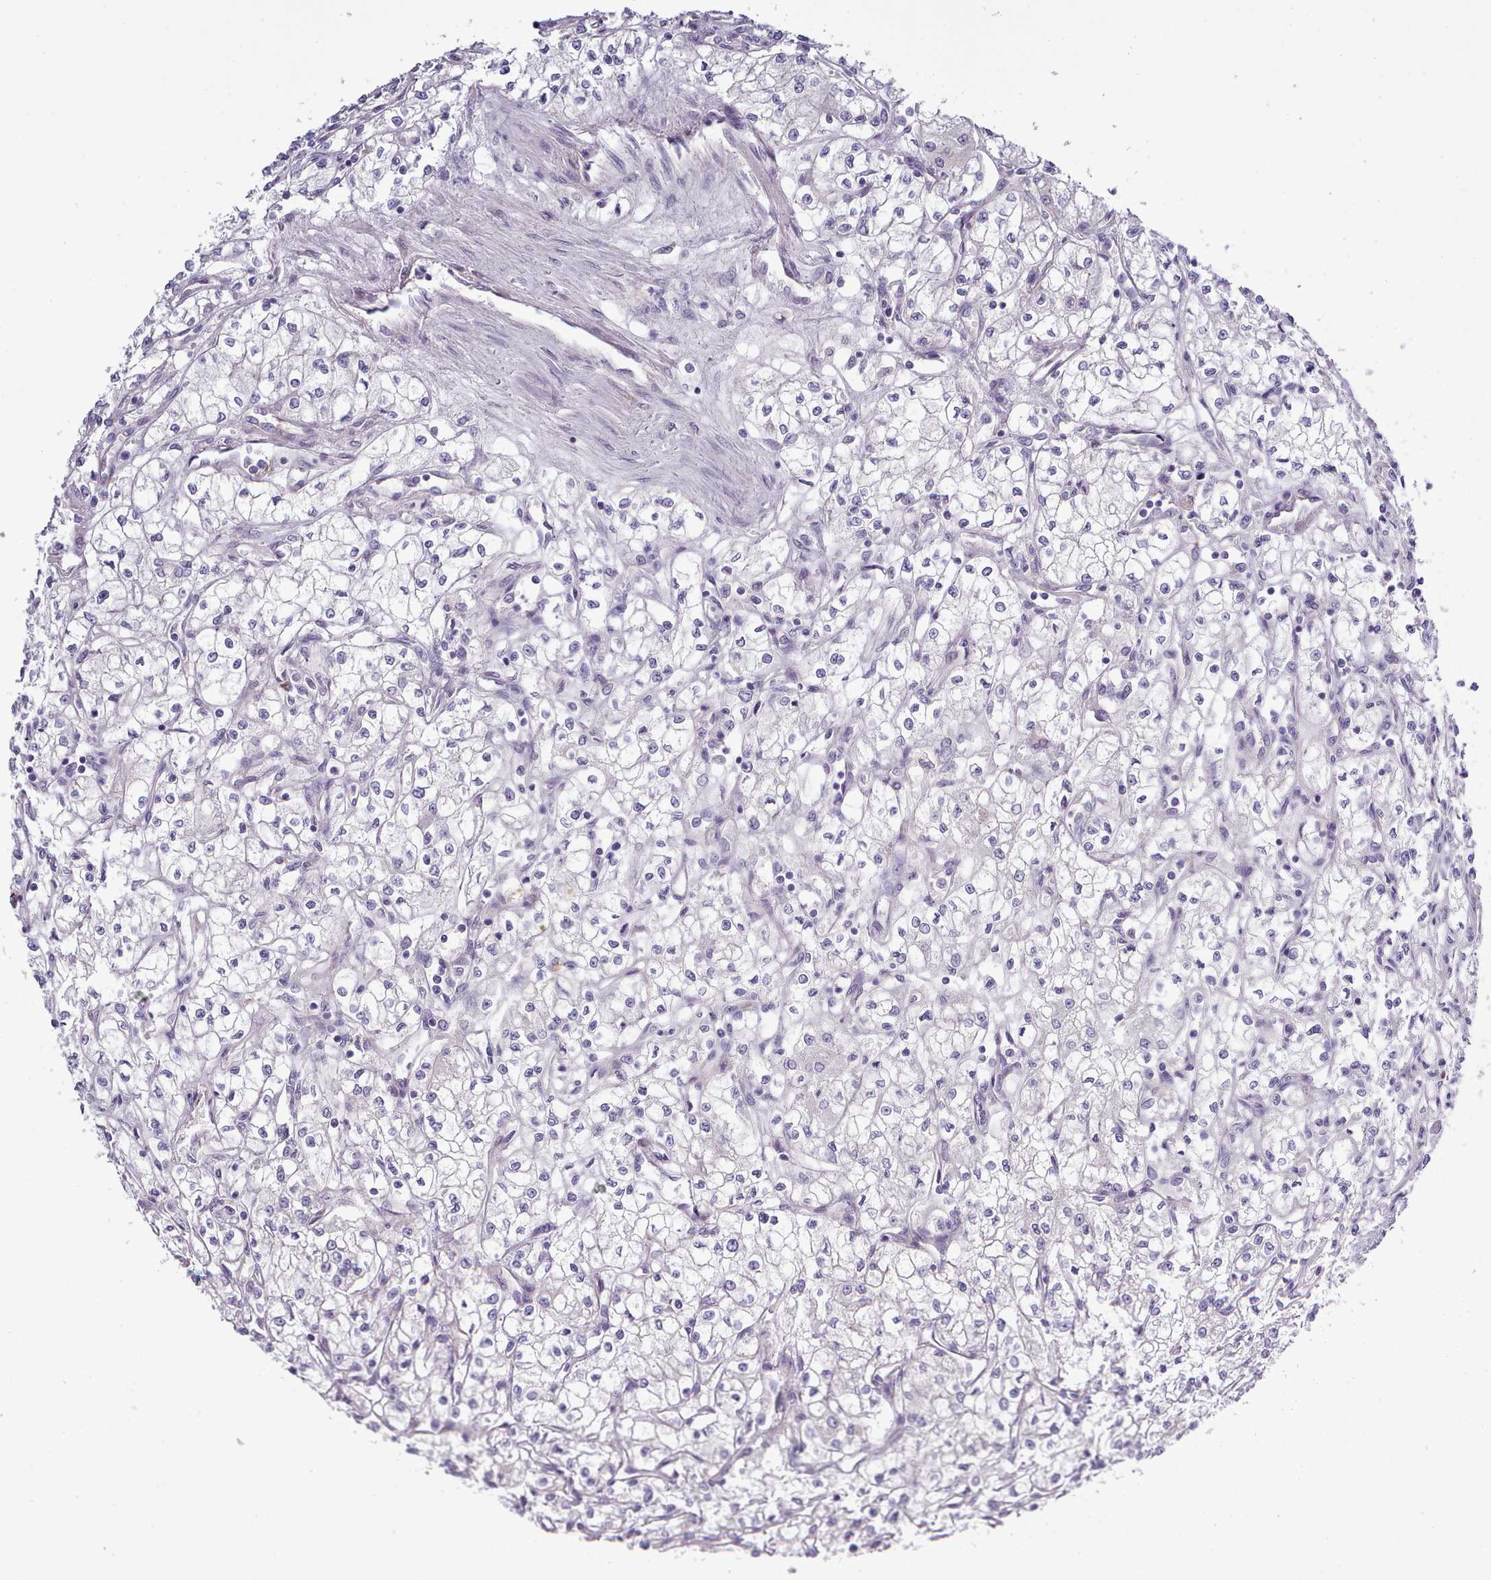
{"staining": {"intensity": "negative", "quantity": "none", "location": "none"}, "tissue": "renal cancer", "cell_type": "Tumor cells", "image_type": "cancer", "snomed": [{"axis": "morphology", "description": "Adenocarcinoma, NOS"}, {"axis": "topography", "description": "Kidney"}], "caption": "Micrograph shows no significant protein staining in tumor cells of renal adenocarcinoma. The staining was performed using DAB to visualize the protein expression in brown, while the nuclei were stained in blue with hematoxylin (Magnification: 20x).", "gene": "SETX", "patient": {"sex": "male", "age": 59}}